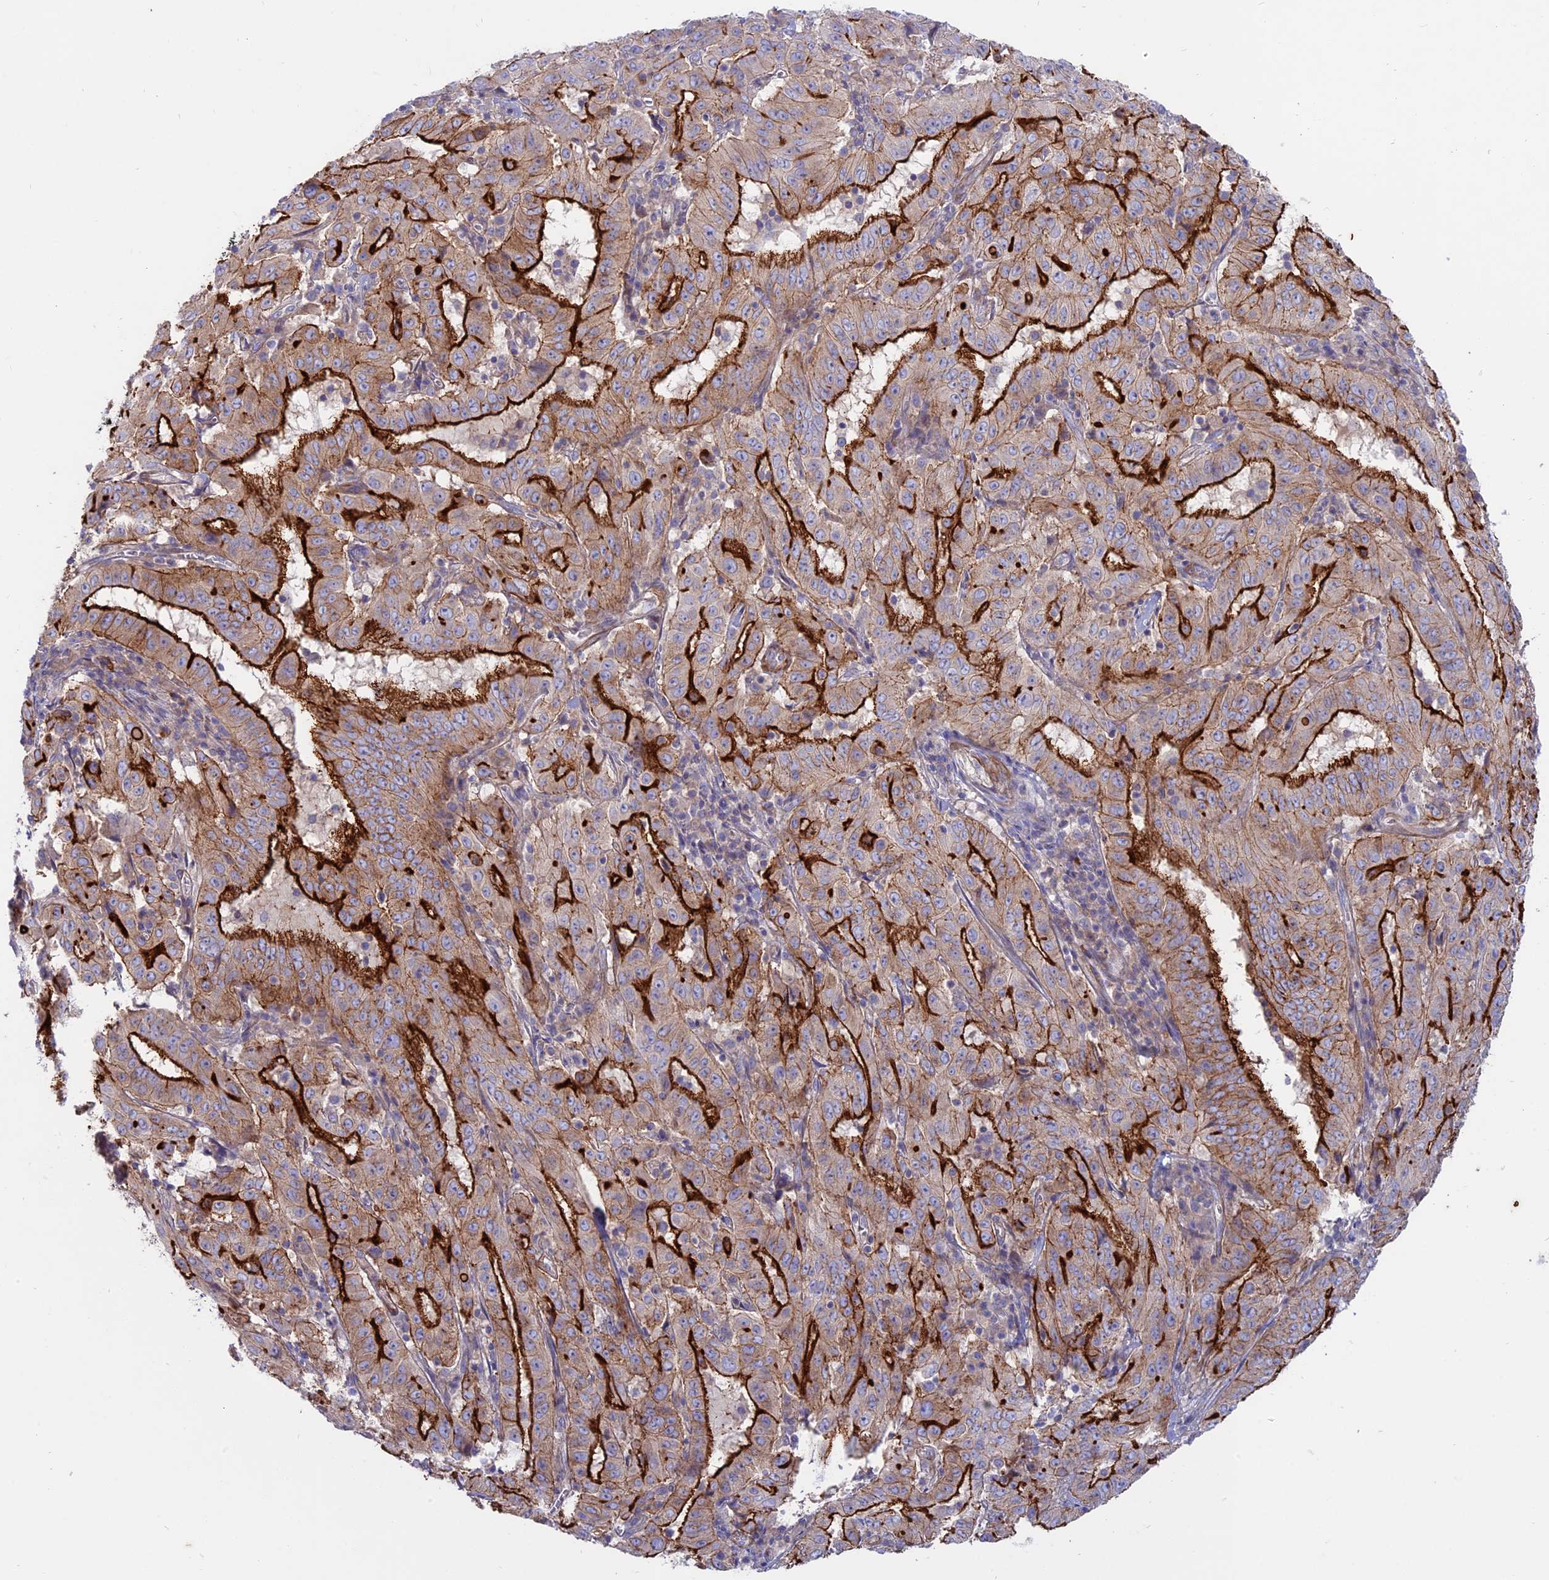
{"staining": {"intensity": "strong", "quantity": ">75%", "location": "cytoplasmic/membranous"}, "tissue": "pancreatic cancer", "cell_type": "Tumor cells", "image_type": "cancer", "snomed": [{"axis": "morphology", "description": "Adenocarcinoma, NOS"}, {"axis": "topography", "description": "Pancreas"}], "caption": "Immunohistochemical staining of pancreatic cancer (adenocarcinoma) shows high levels of strong cytoplasmic/membranous protein positivity in about >75% of tumor cells.", "gene": "MYO5B", "patient": {"sex": "male", "age": 63}}